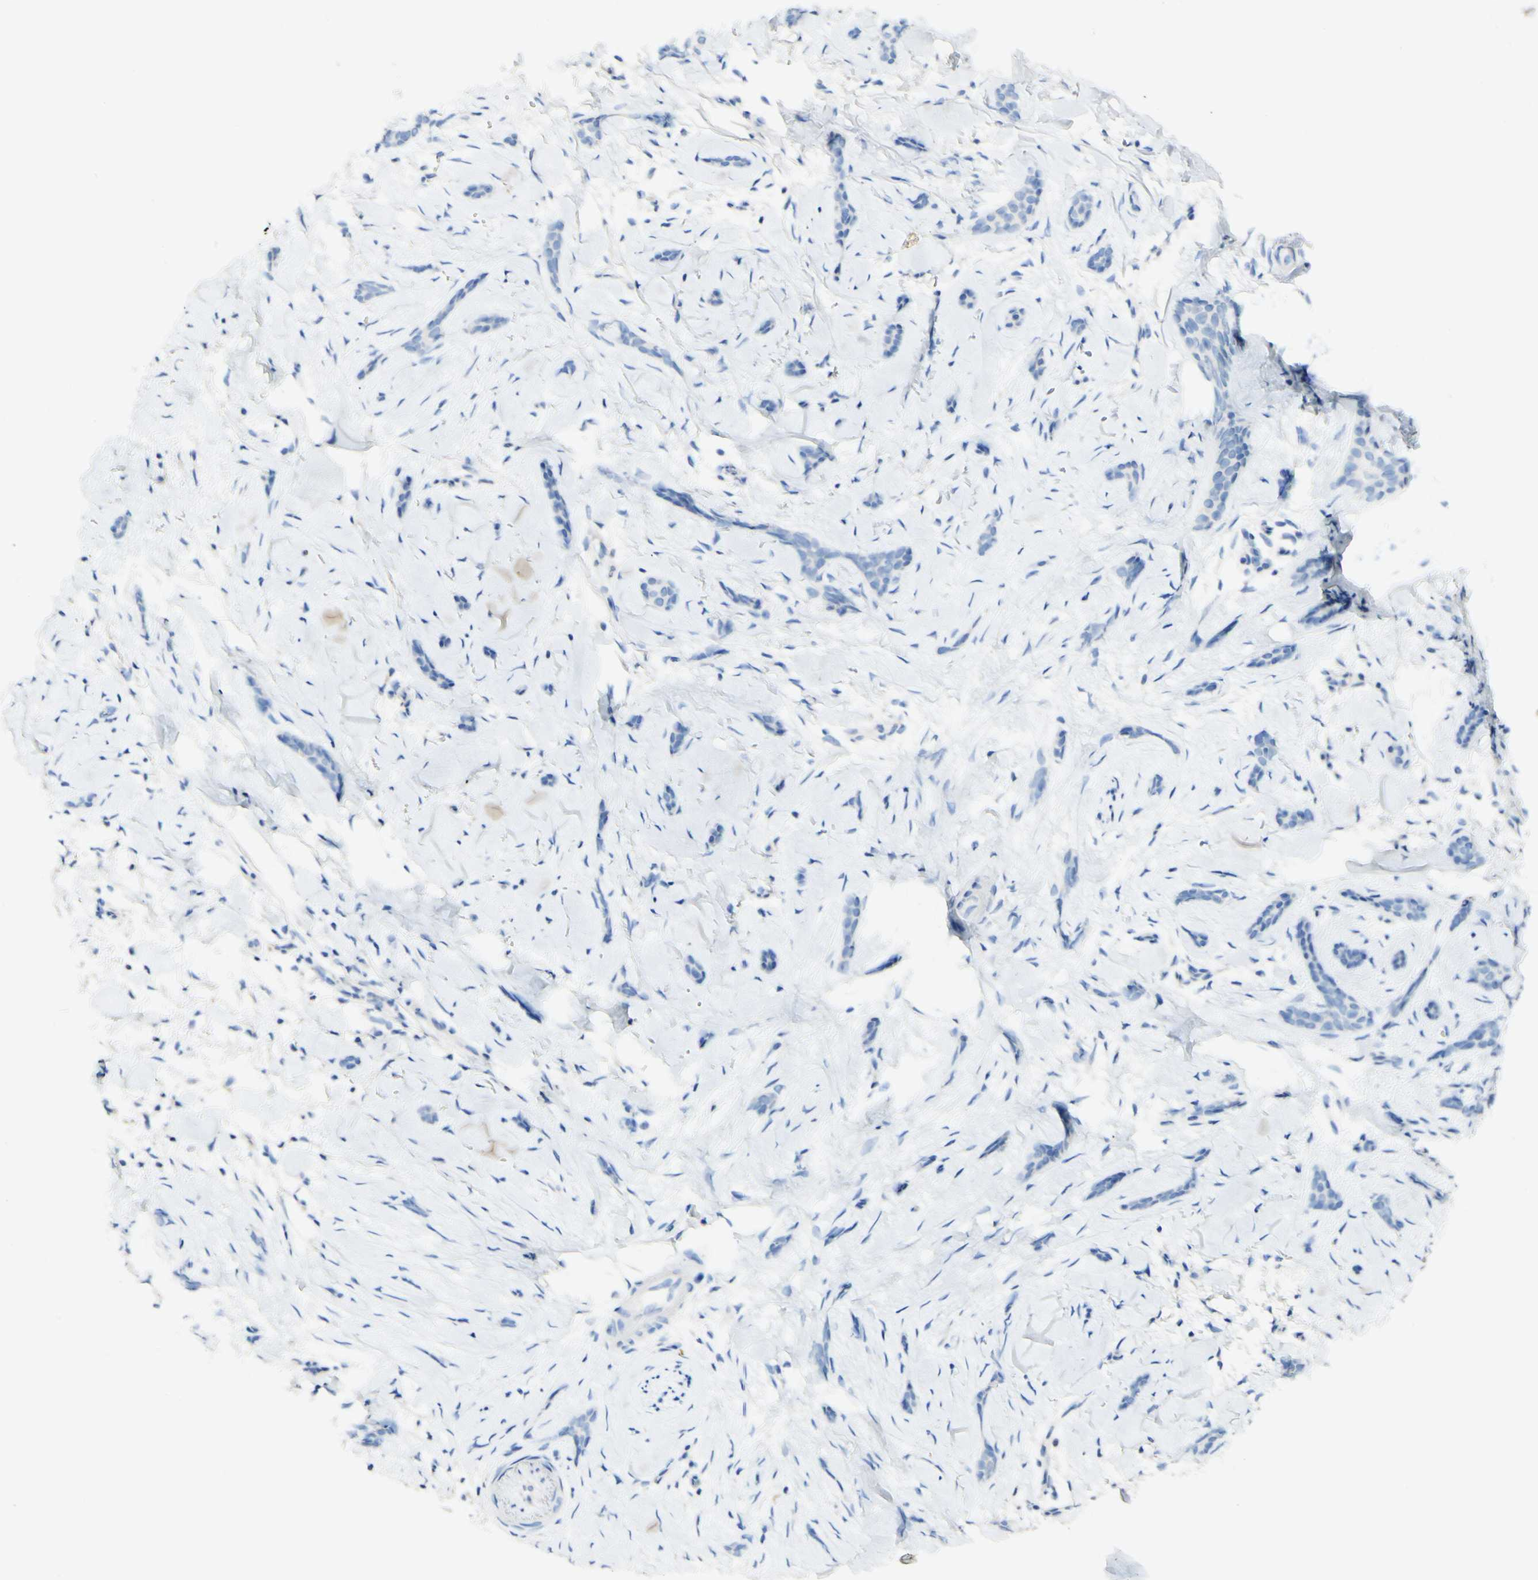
{"staining": {"intensity": "negative", "quantity": "none", "location": "none"}, "tissue": "skin cancer", "cell_type": "Tumor cells", "image_type": "cancer", "snomed": [{"axis": "morphology", "description": "Basal cell carcinoma"}, {"axis": "morphology", "description": "Adnexal tumor, benign"}, {"axis": "topography", "description": "Skin"}], "caption": "High power microscopy image of an immunohistochemistry micrograph of skin cancer (benign adnexal tumor), revealing no significant positivity in tumor cells.", "gene": "FGF4", "patient": {"sex": "female", "age": 42}}